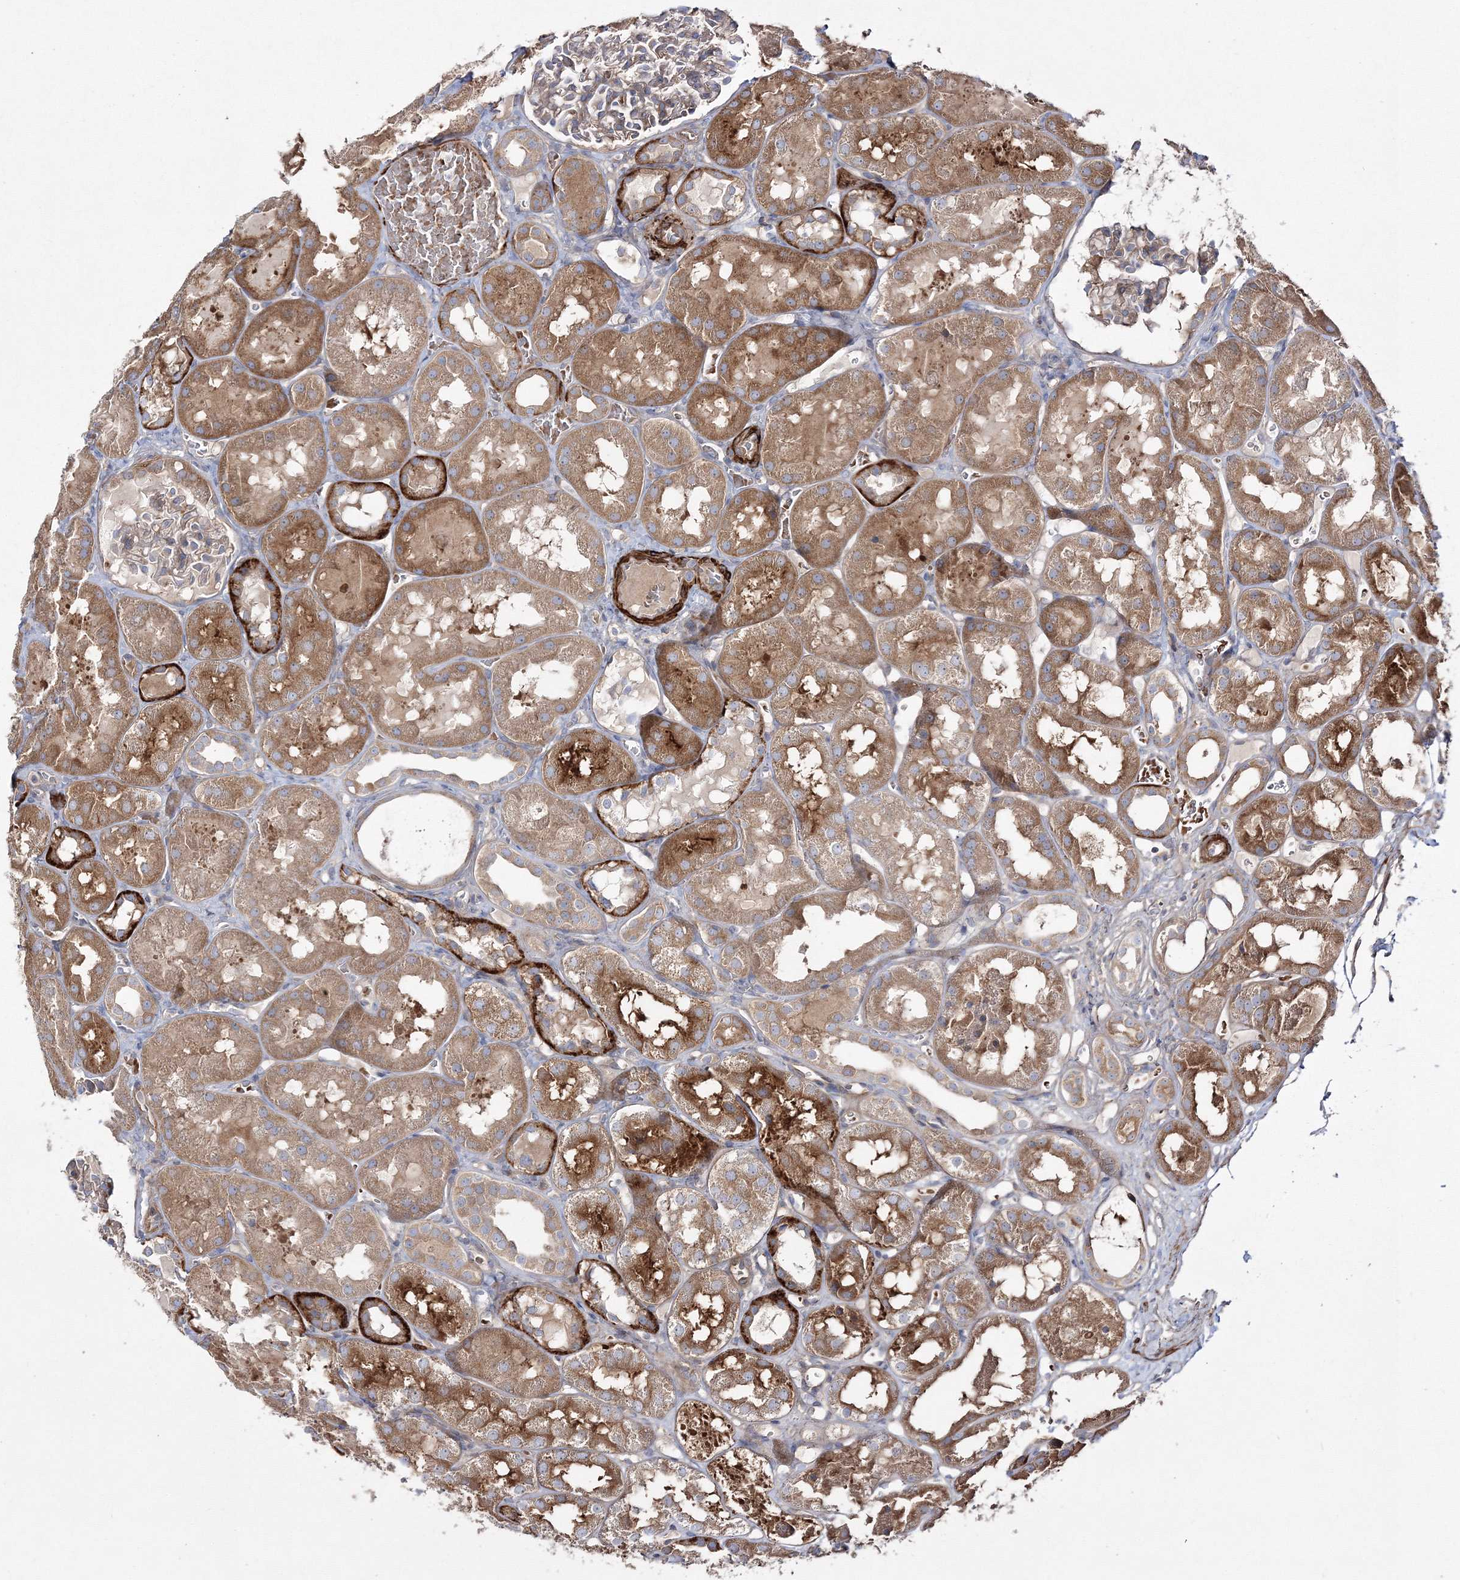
{"staining": {"intensity": "moderate", "quantity": "<25%", "location": "cytoplasmic/membranous"}, "tissue": "kidney", "cell_type": "Cells in glomeruli", "image_type": "normal", "snomed": [{"axis": "morphology", "description": "Normal tissue, NOS"}, {"axis": "topography", "description": "Kidney"}, {"axis": "topography", "description": "Urinary bladder"}], "caption": "The image exhibits a brown stain indicating the presence of a protein in the cytoplasmic/membranous of cells in glomeruli in kidney. (Brightfield microscopy of DAB IHC at high magnification).", "gene": "ZSWIM6", "patient": {"sex": "male", "age": 16}}